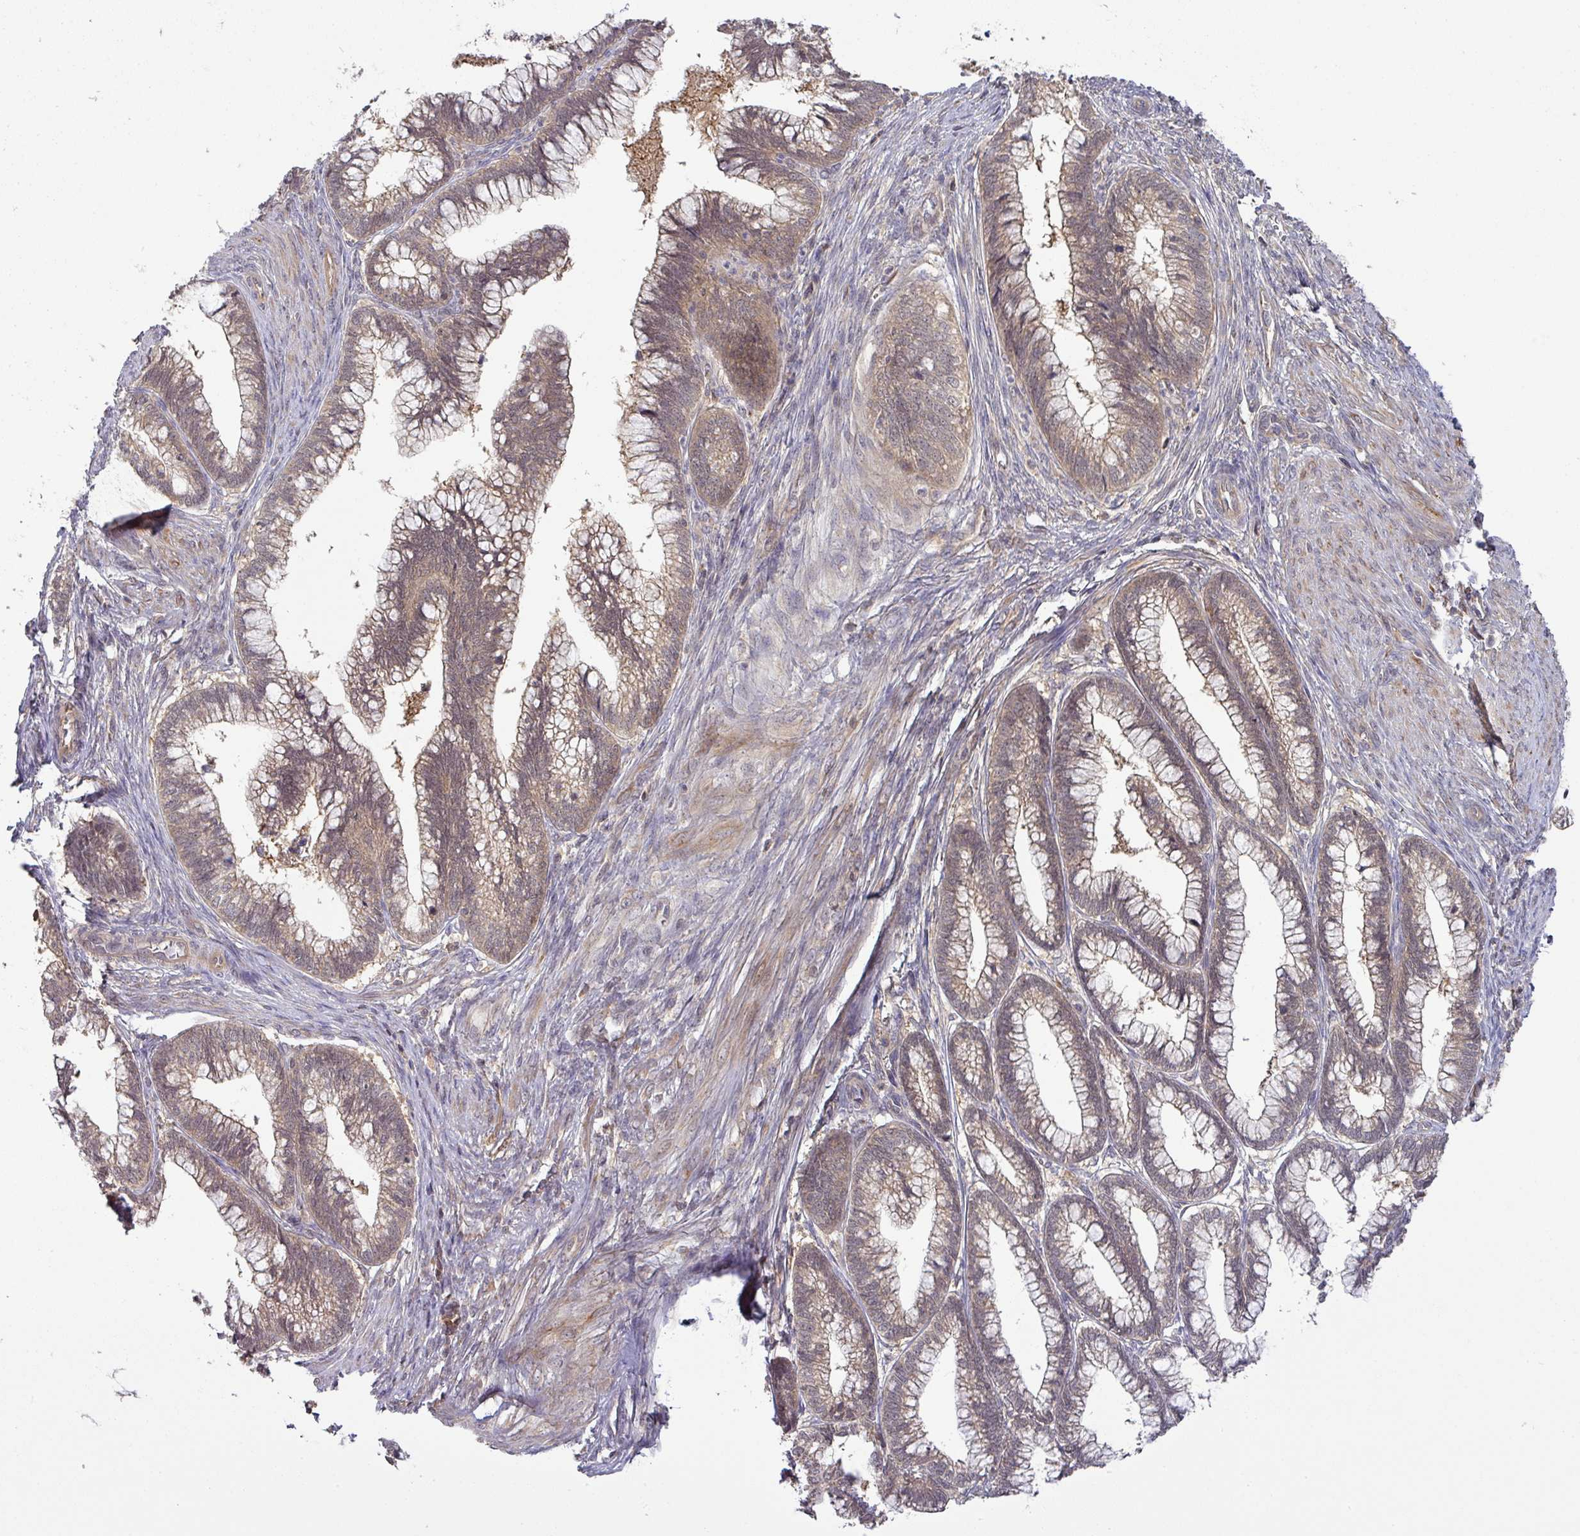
{"staining": {"intensity": "moderate", "quantity": ">75%", "location": "cytoplasmic/membranous"}, "tissue": "cervical cancer", "cell_type": "Tumor cells", "image_type": "cancer", "snomed": [{"axis": "morphology", "description": "Adenocarcinoma, NOS"}, {"axis": "topography", "description": "Cervix"}], "caption": "Adenocarcinoma (cervical) was stained to show a protein in brown. There is medium levels of moderate cytoplasmic/membranous positivity in approximately >75% of tumor cells.", "gene": "CCDC121", "patient": {"sex": "female", "age": 44}}